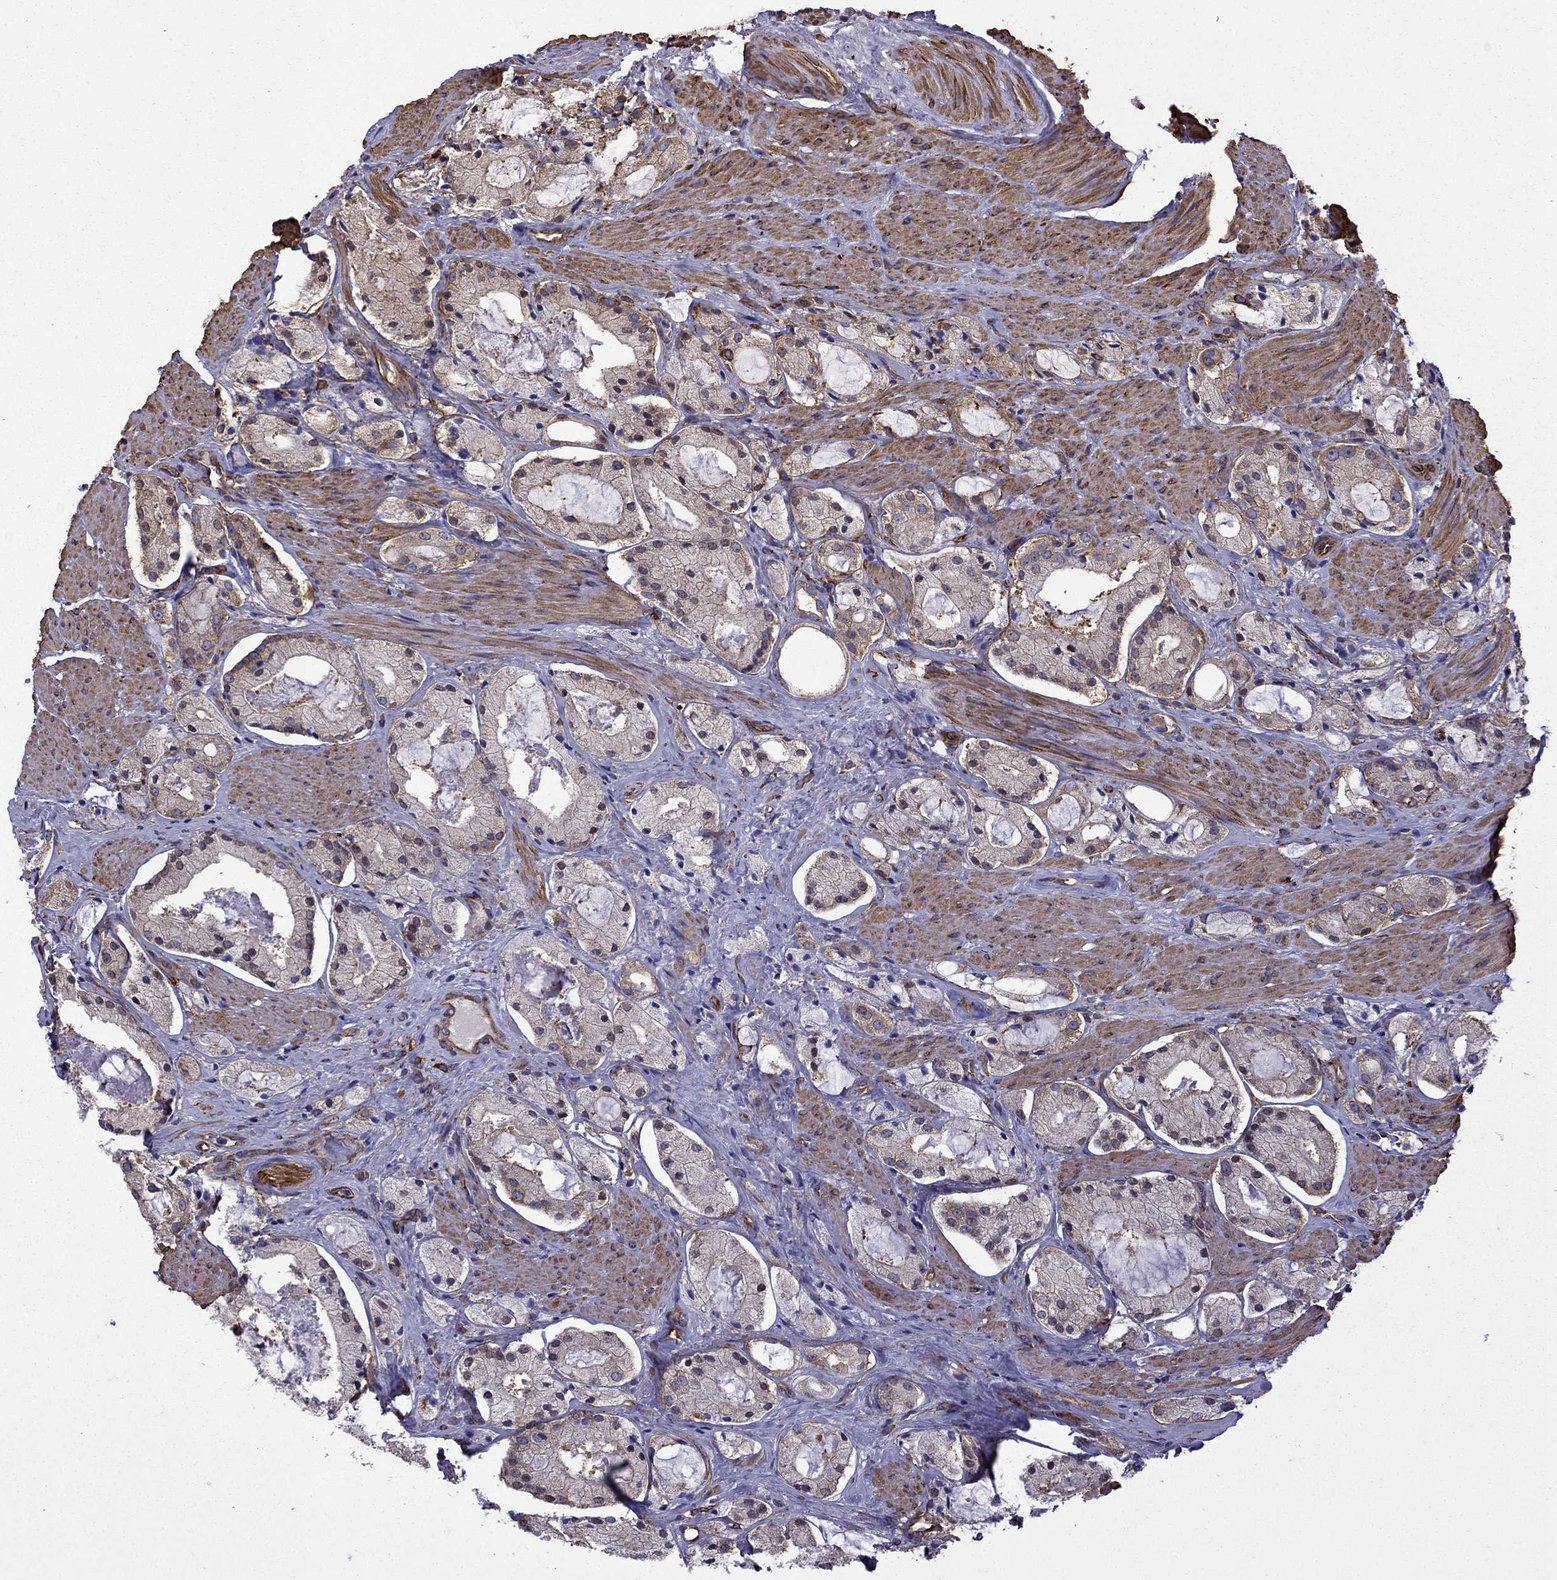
{"staining": {"intensity": "moderate", "quantity": "25%-75%", "location": "cytoplasmic/membranous"}, "tissue": "prostate cancer", "cell_type": "Tumor cells", "image_type": "cancer", "snomed": [{"axis": "morphology", "description": "Adenocarcinoma, NOS"}, {"axis": "morphology", "description": "Adenocarcinoma, High grade"}, {"axis": "topography", "description": "Prostate"}], "caption": "Moderate cytoplasmic/membranous protein positivity is seen in about 25%-75% of tumor cells in prostate cancer.", "gene": "MAP4", "patient": {"sex": "male", "age": 64}}